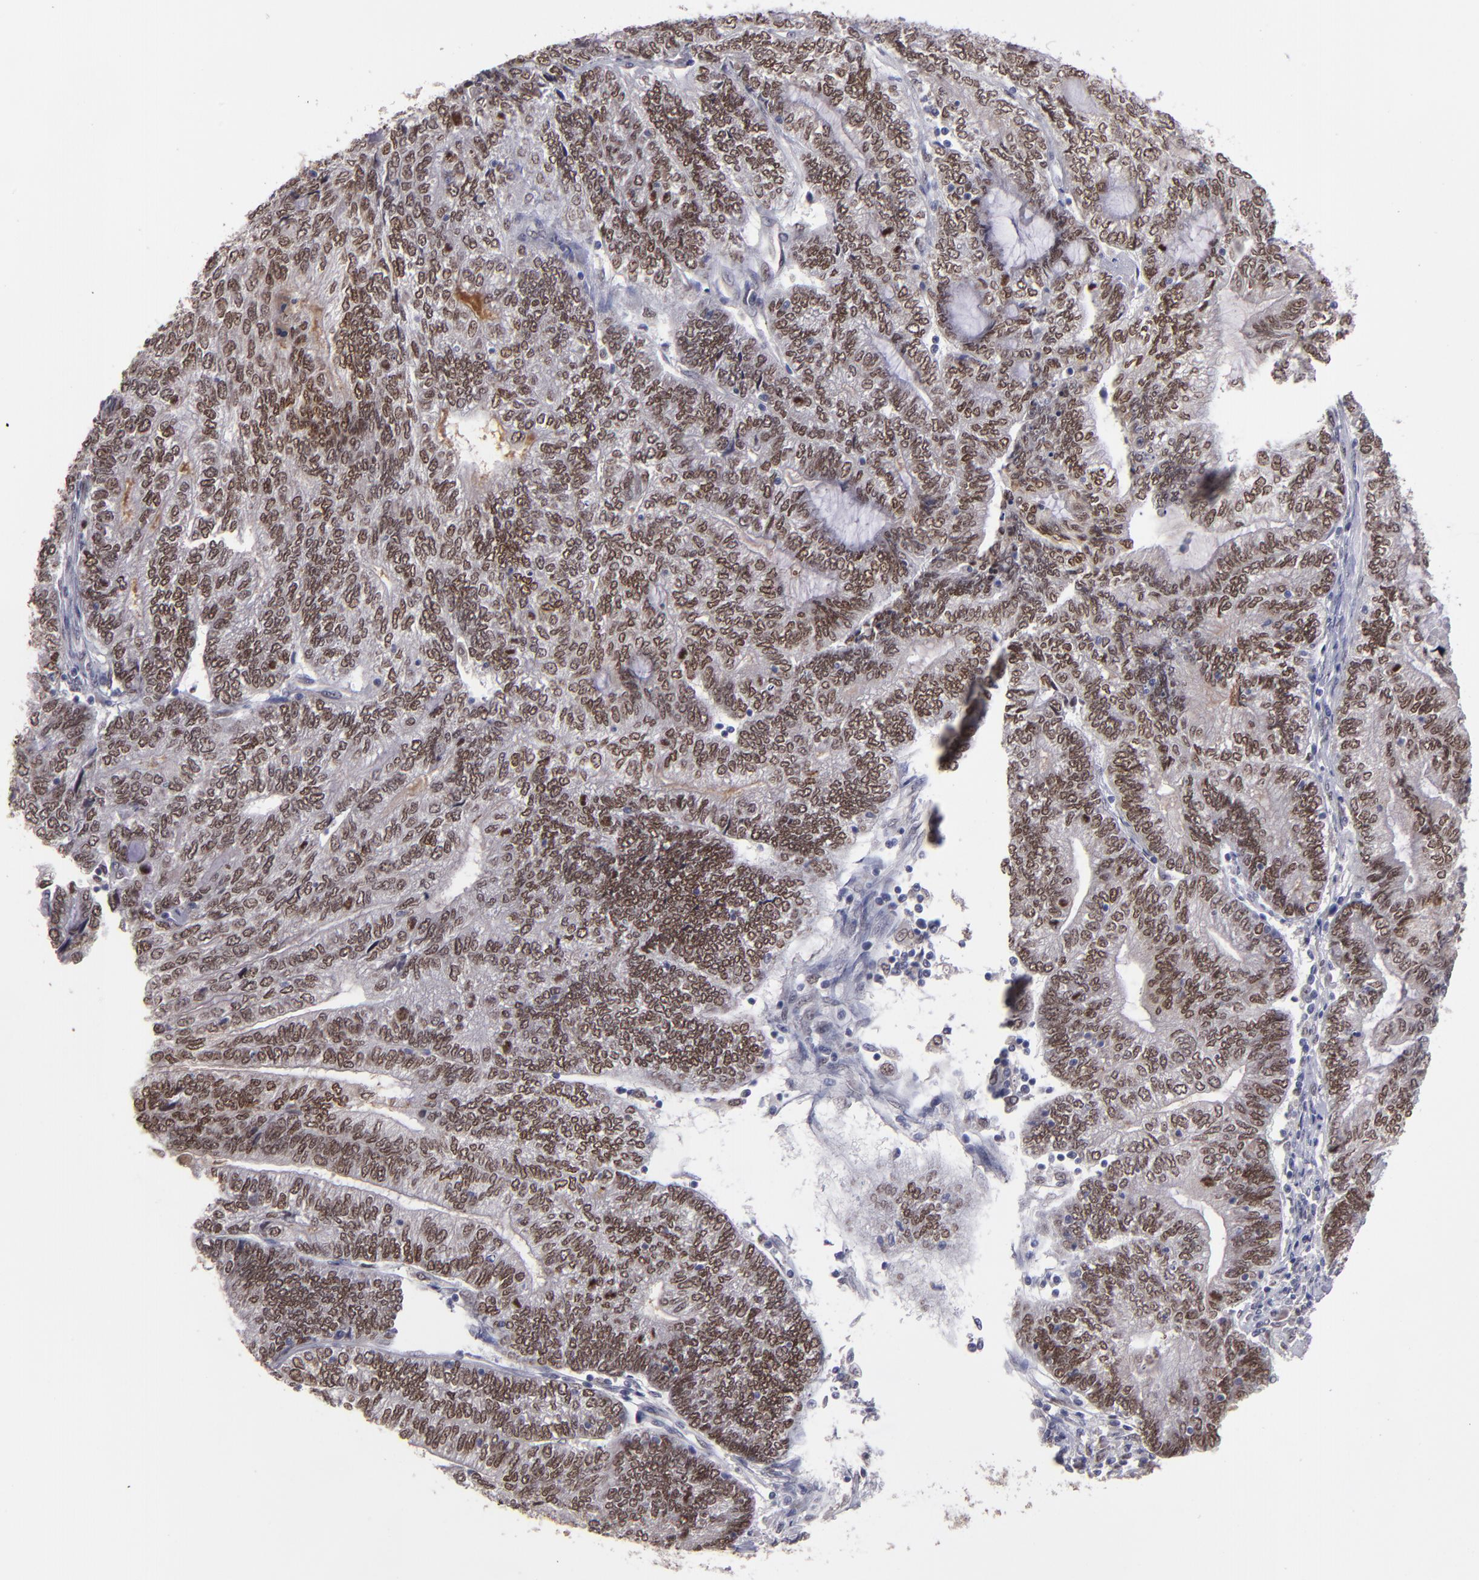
{"staining": {"intensity": "moderate", "quantity": ">75%", "location": "nuclear"}, "tissue": "endometrial cancer", "cell_type": "Tumor cells", "image_type": "cancer", "snomed": [{"axis": "morphology", "description": "Adenocarcinoma, NOS"}, {"axis": "topography", "description": "Uterus"}, {"axis": "topography", "description": "Endometrium"}], "caption": "Immunohistochemical staining of endometrial cancer demonstrates medium levels of moderate nuclear staining in approximately >75% of tumor cells. (Brightfield microscopy of DAB IHC at high magnification).", "gene": "RREB1", "patient": {"sex": "female", "age": 70}}